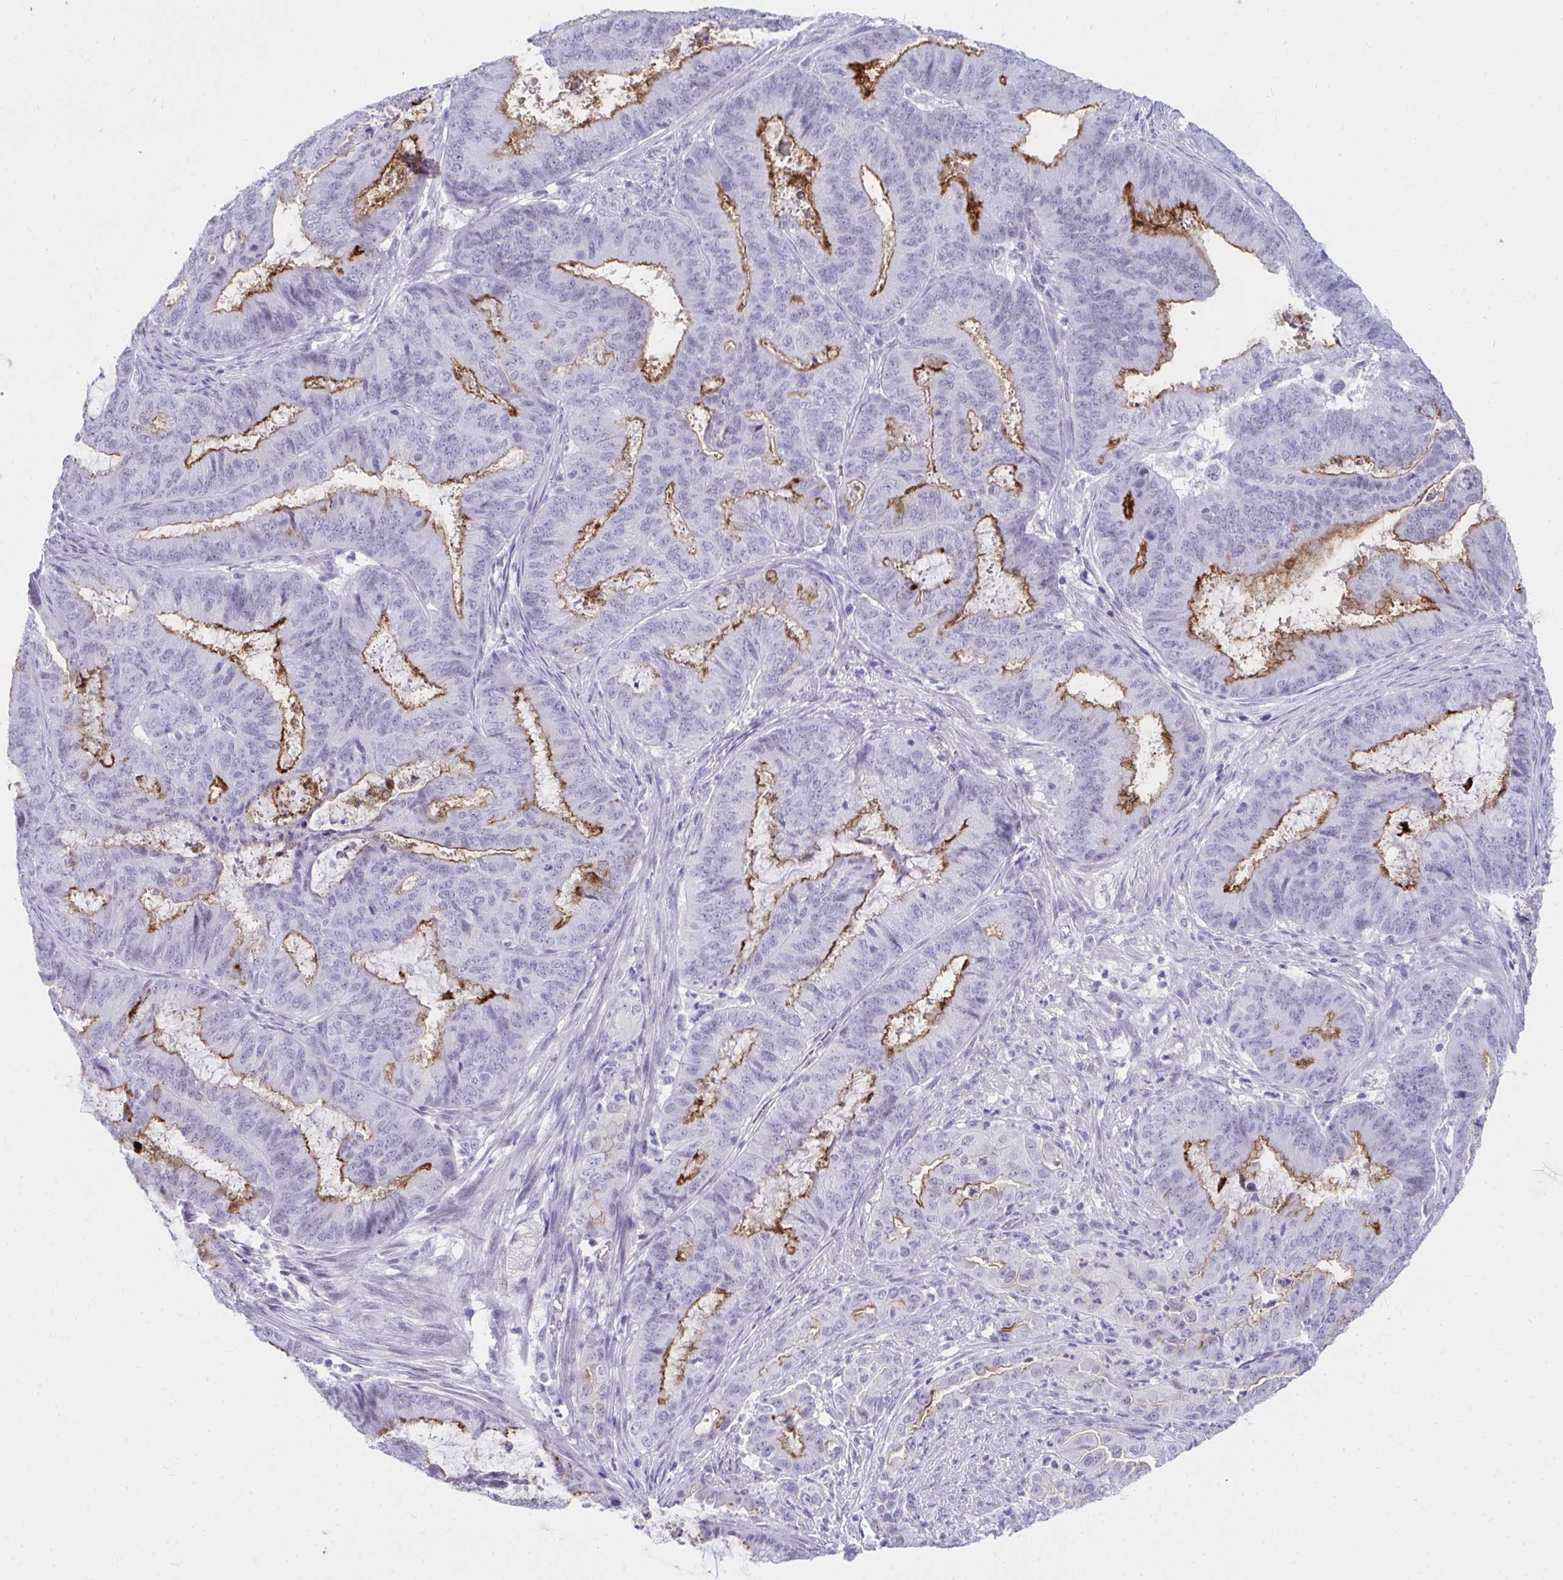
{"staining": {"intensity": "strong", "quantity": "25%-75%", "location": "cytoplasmic/membranous"}, "tissue": "endometrial cancer", "cell_type": "Tumor cells", "image_type": "cancer", "snomed": [{"axis": "morphology", "description": "Adenocarcinoma, NOS"}, {"axis": "topography", "description": "Endometrium"}], "caption": "Endometrial cancer (adenocarcinoma) tissue demonstrates strong cytoplasmic/membranous staining in approximately 25%-75% of tumor cells", "gene": "OR5F1", "patient": {"sex": "female", "age": 51}}